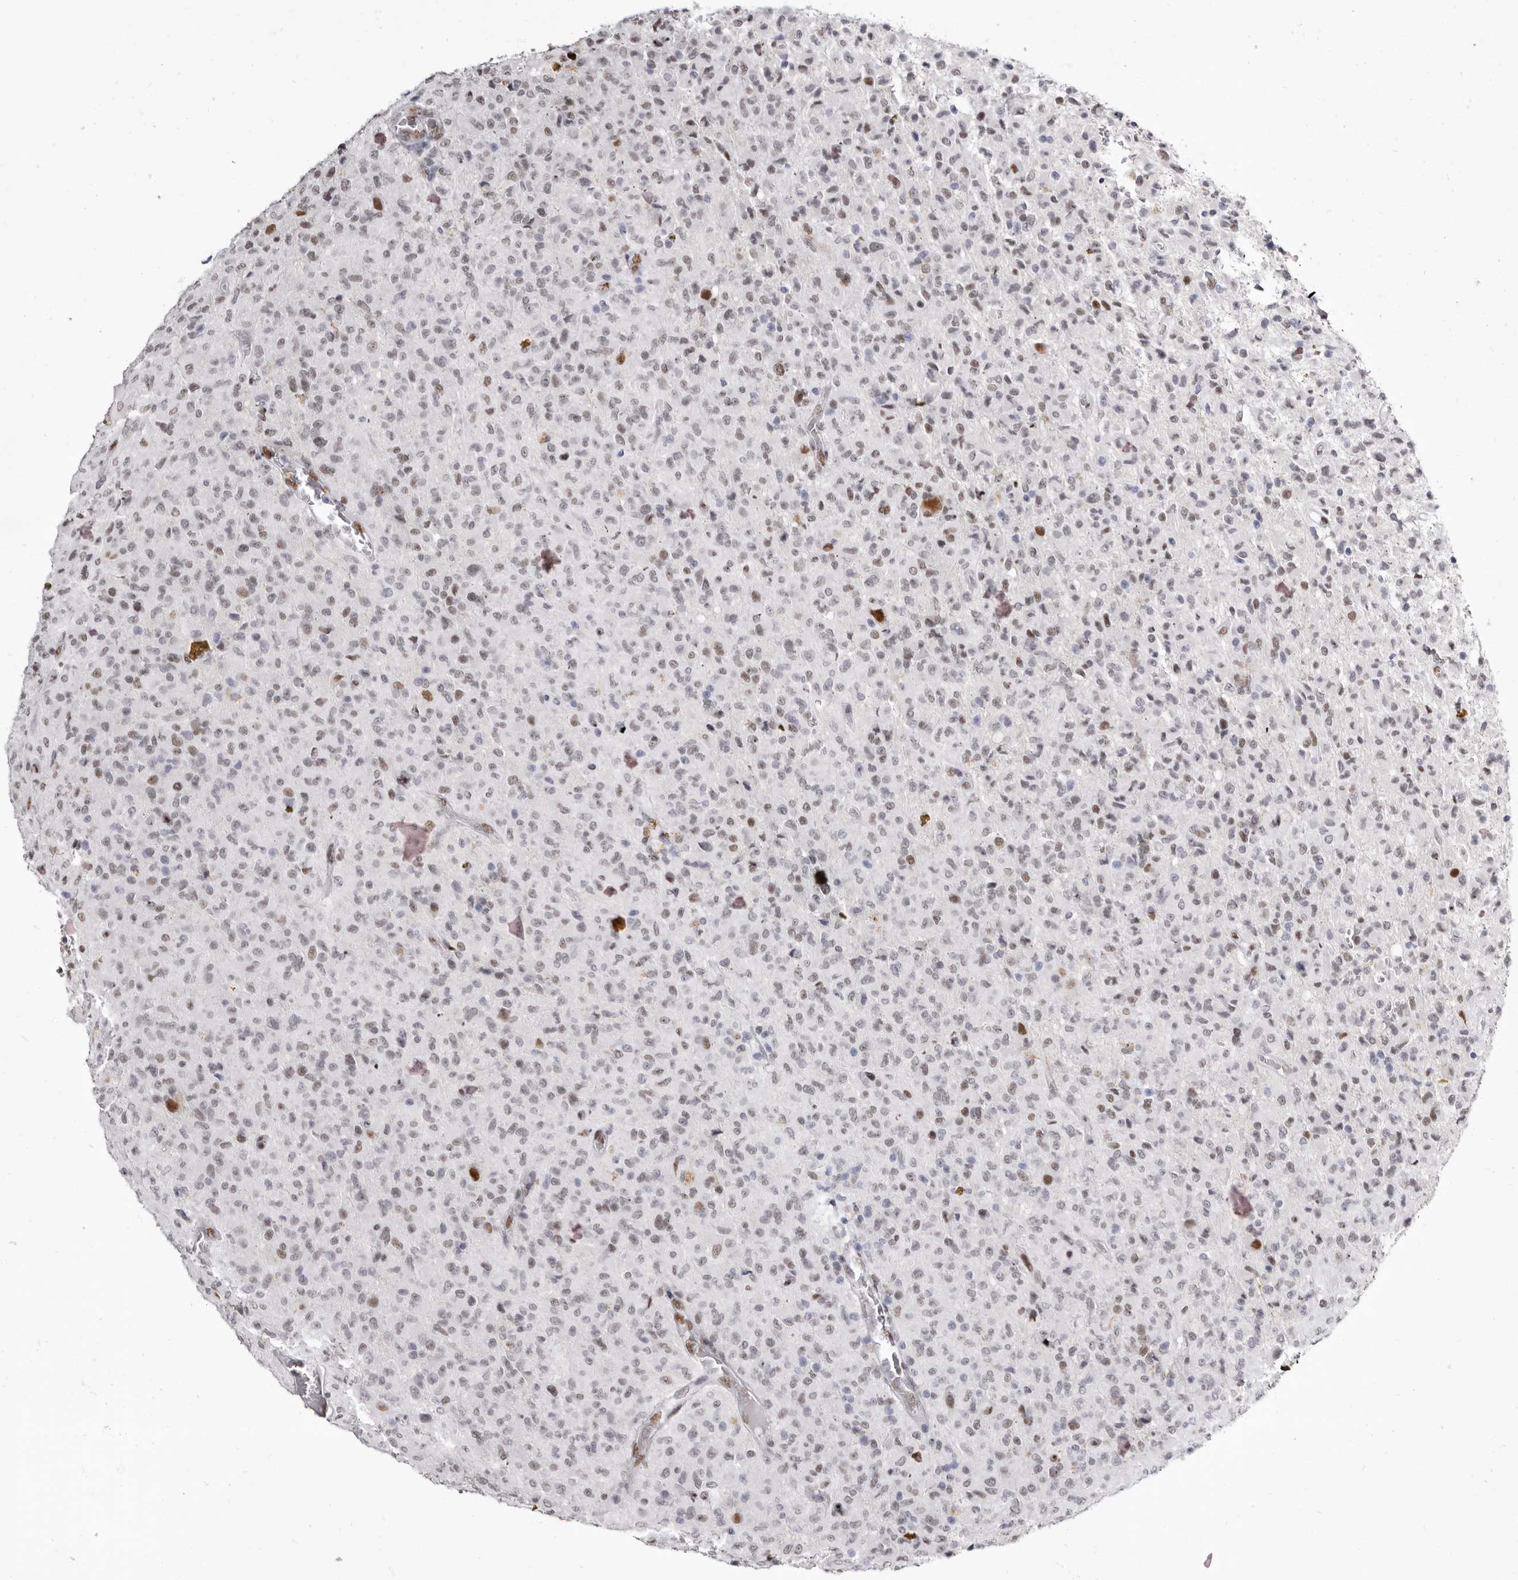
{"staining": {"intensity": "weak", "quantity": "<25%", "location": "nuclear"}, "tissue": "glioma", "cell_type": "Tumor cells", "image_type": "cancer", "snomed": [{"axis": "morphology", "description": "Glioma, malignant, High grade"}, {"axis": "topography", "description": "Brain"}], "caption": "A micrograph of human malignant glioma (high-grade) is negative for staining in tumor cells. Nuclei are stained in blue.", "gene": "ZNF326", "patient": {"sex": "female", "age": 57}}